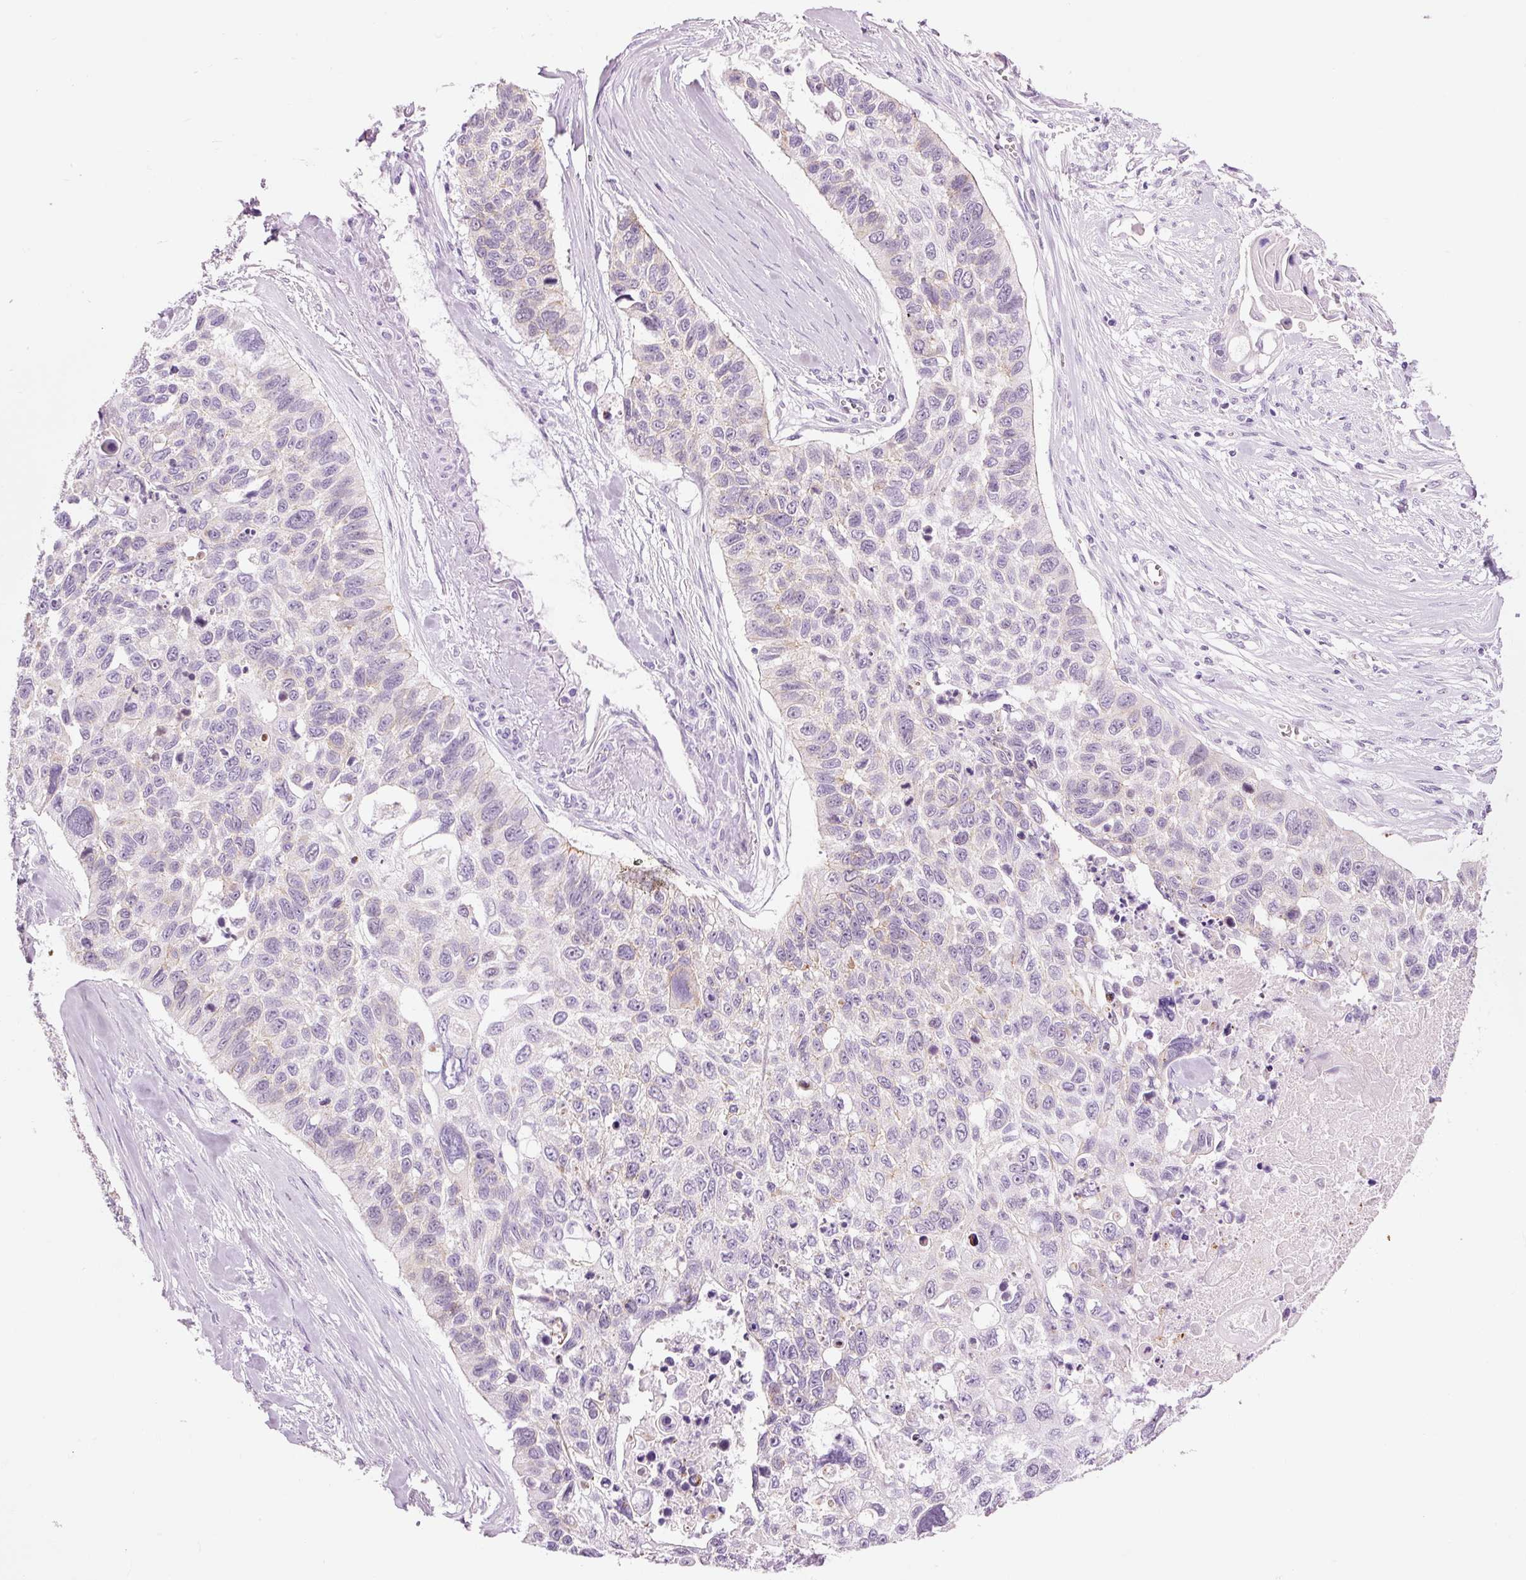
{"staining": {"intensity": "negative", "quantity": "none", "location": "none"}, "tissue": "lung cancer", "cell_type": "Tumor cells", "image_type": "cancer", "snomed": [{"axis": "morphology", "description": "Squamous cell carcinoma, NOS"}, {"axis": "topography", "description": "Lung"}], "caption": "The photomicrograph exhibits no staining of tumor cells in lung cancer (squamous cell carcinoma).", "gene": "DHRS11", "patient": {"sex": "male", "age": 62}}